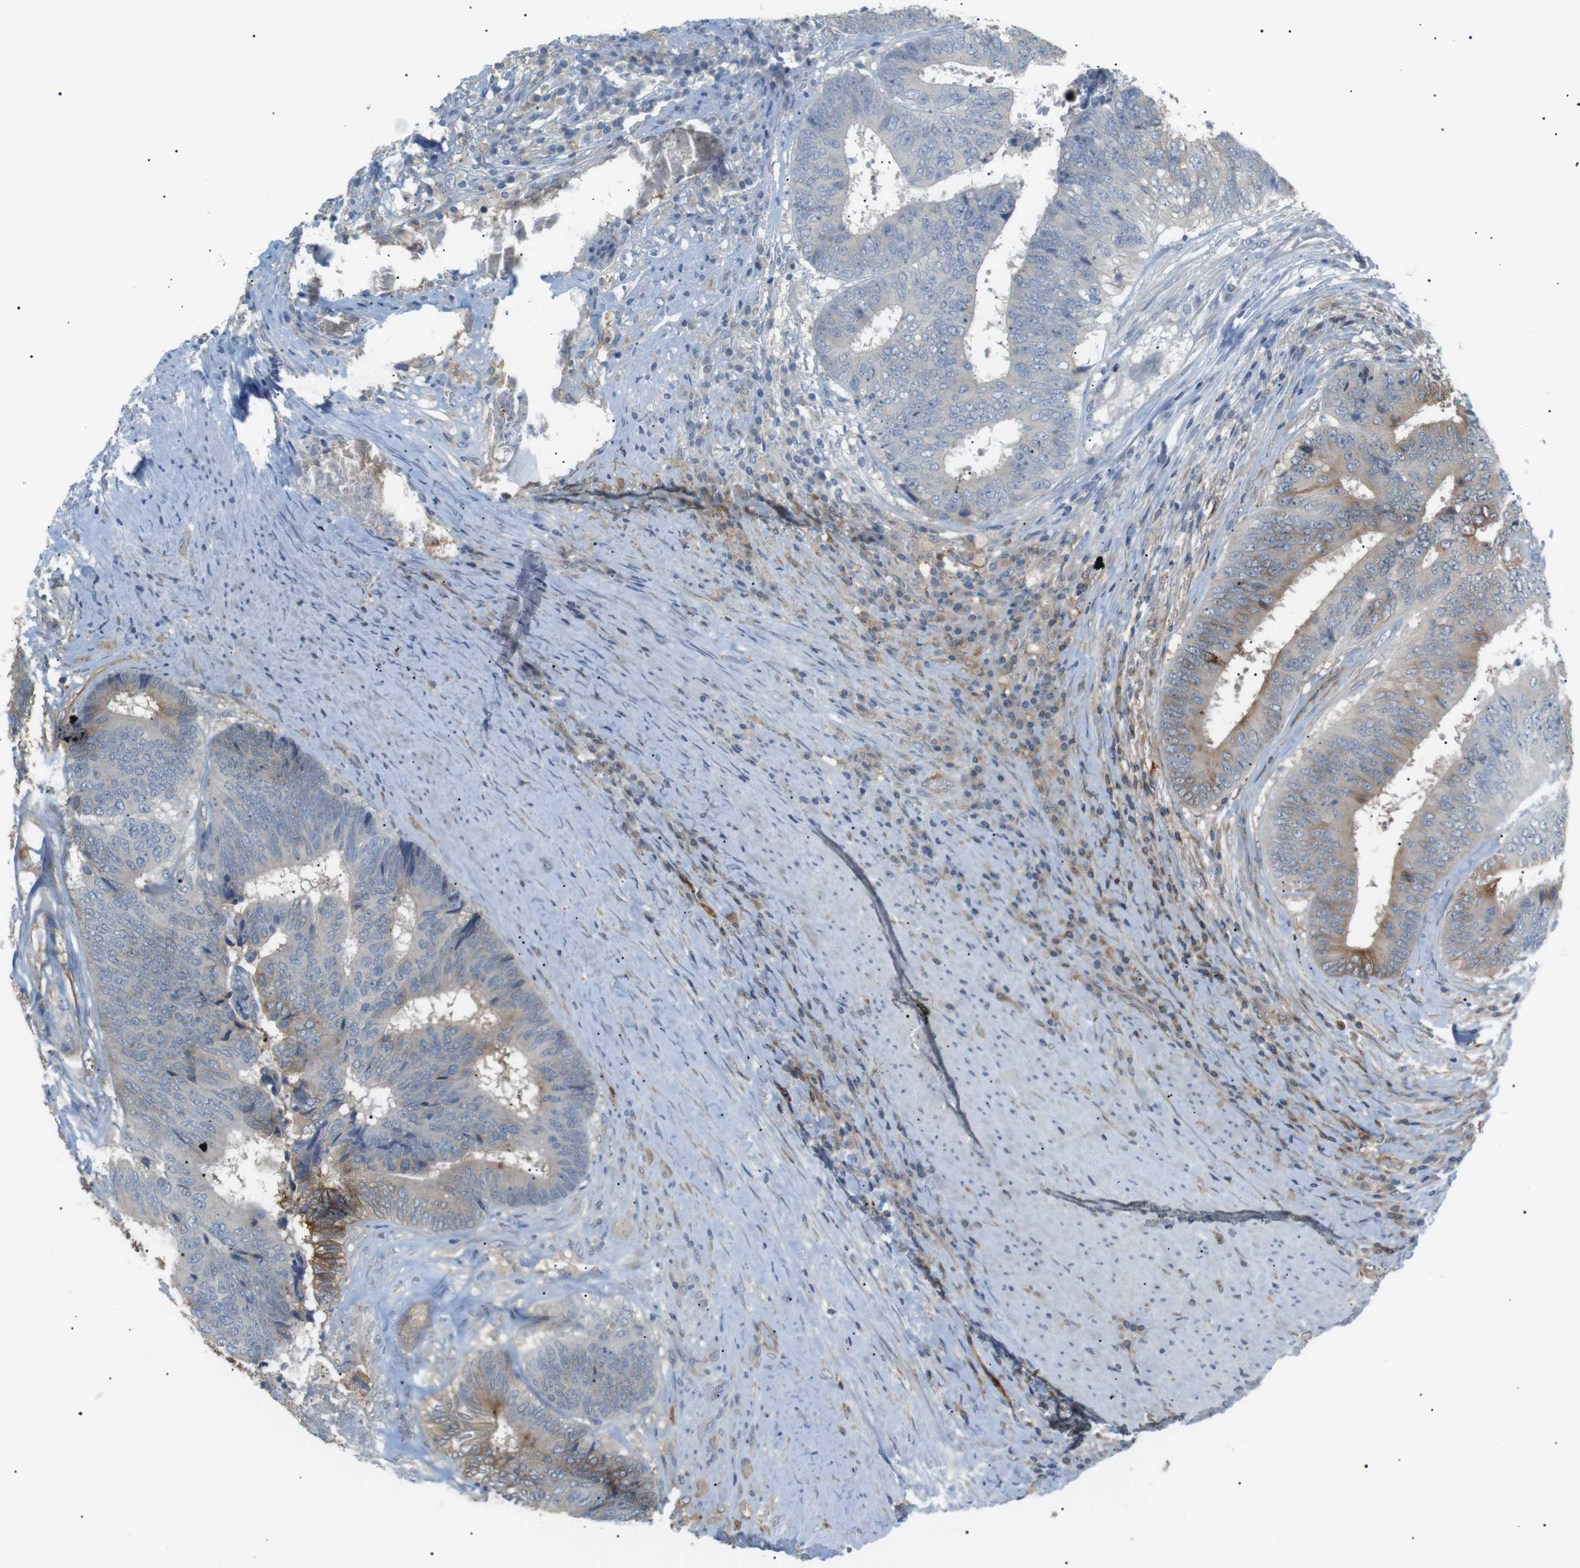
{"staining": {"intensity": "moderate", "quantity": "<25%", "location": "cytoplasmic/membranous"}, "tissue": "colorectal cancer", "cell_type": "Tumor cells", "image_type": "cancer", "snomed": [{"axis": "morphology", "description": "Adenocarcinoma, NOS"}, {"axis": "topography", "description": "Rectum"}], "caption": "Human colorectal adenocarcinoma stained for a protein (brown) demonstrates moderate cytoplasmic/membranous positive expression in about <25% of tumor cells.", "gene": "CDH26", "patient": {"sex": "male", "age": 72}}